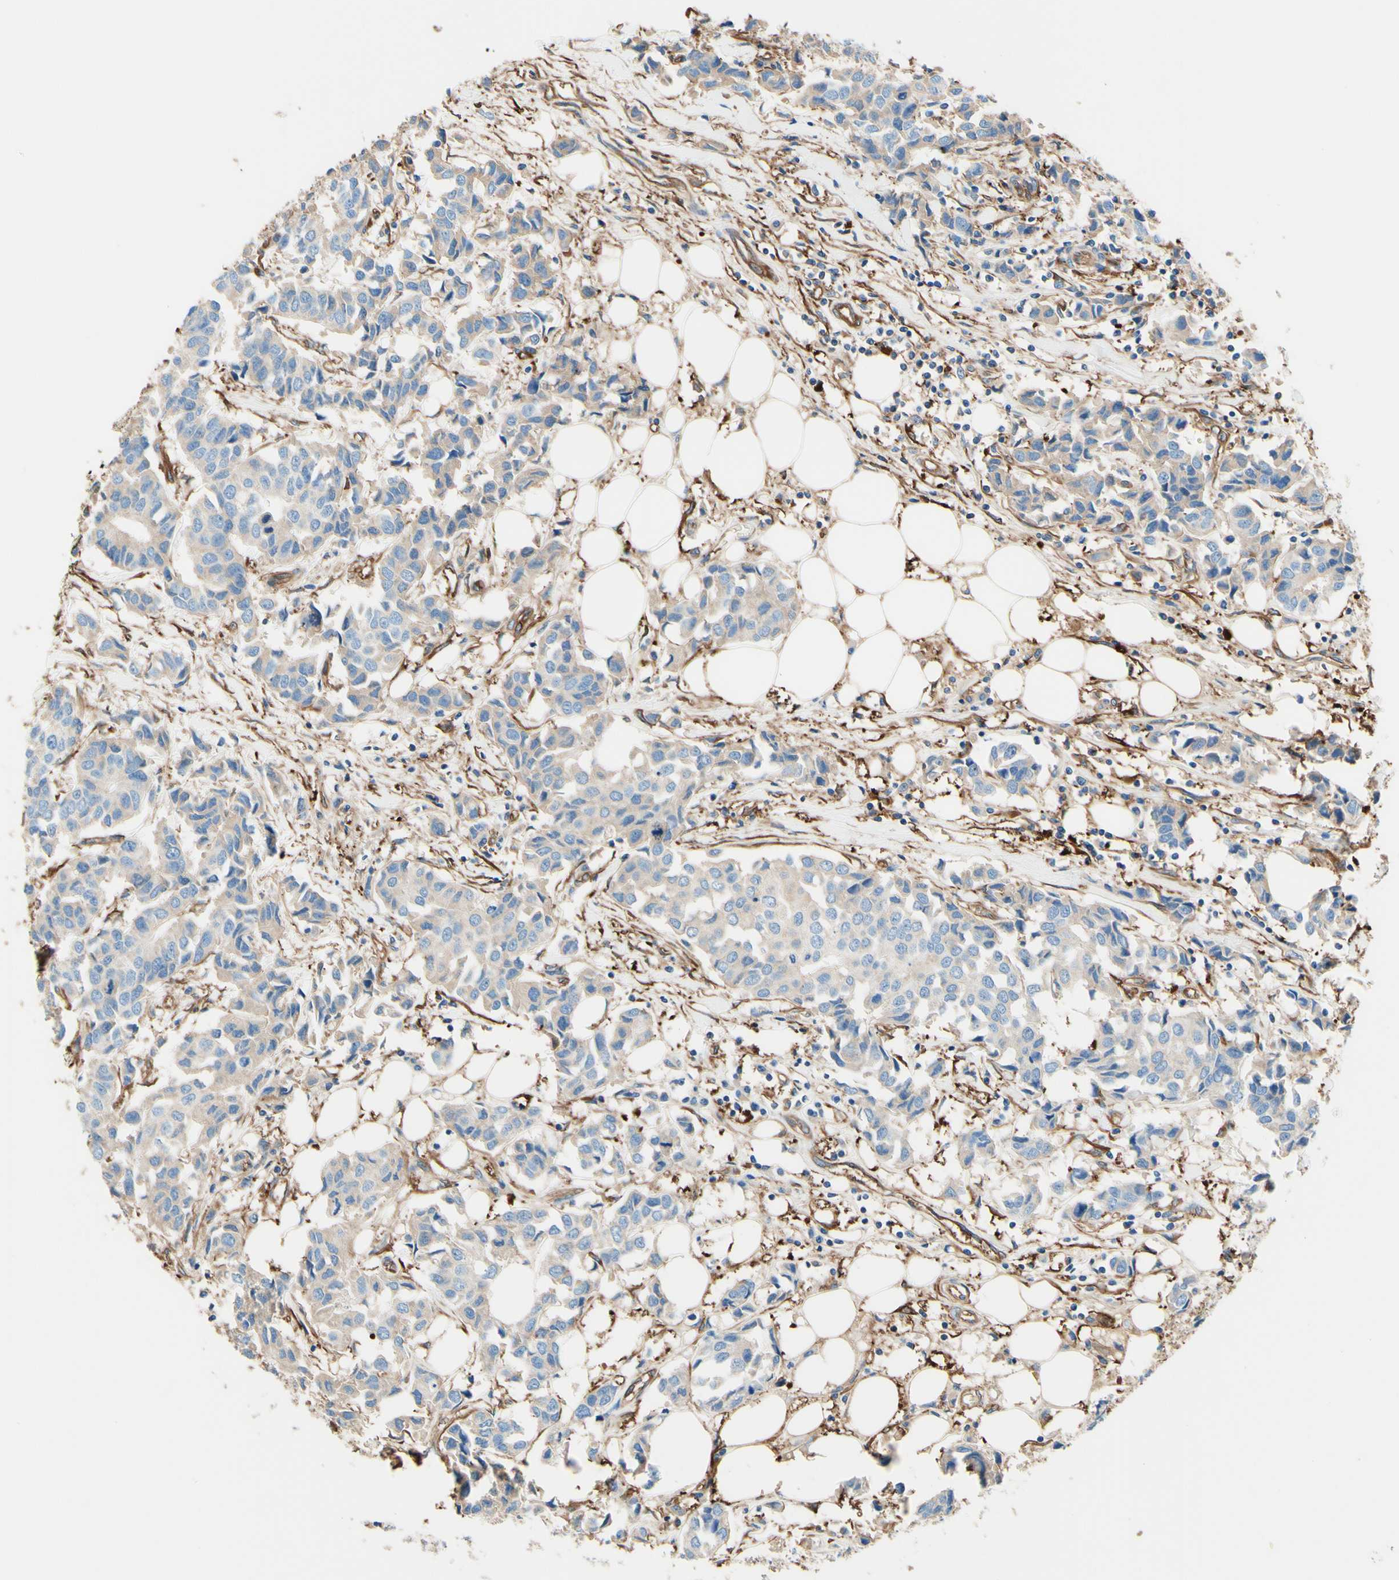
{"staining": {"intensity": "weak", "quantity": ">75%", "location": "cytoplasmic/membranous"}, "tissue": "breast cancer", "cell_type": "Tumor cells", "image_type": "cancer", "snomed": [{"axis": "morphology", "description": "Duct carcinoma"}, {"axis": "topography", "description": "Breast"}], "caption": "High-power microscopy captured an immunohistochemistry micrograph of breast cancer, revealing weak cytoplasmic/membranous positivity in approximately >75% of tumor cells. The protein of interest is shown in brown color, while the nuclei are stained blue.", "gene": "DPYSL3", "patient": {"sex": "female", "age": 80}}